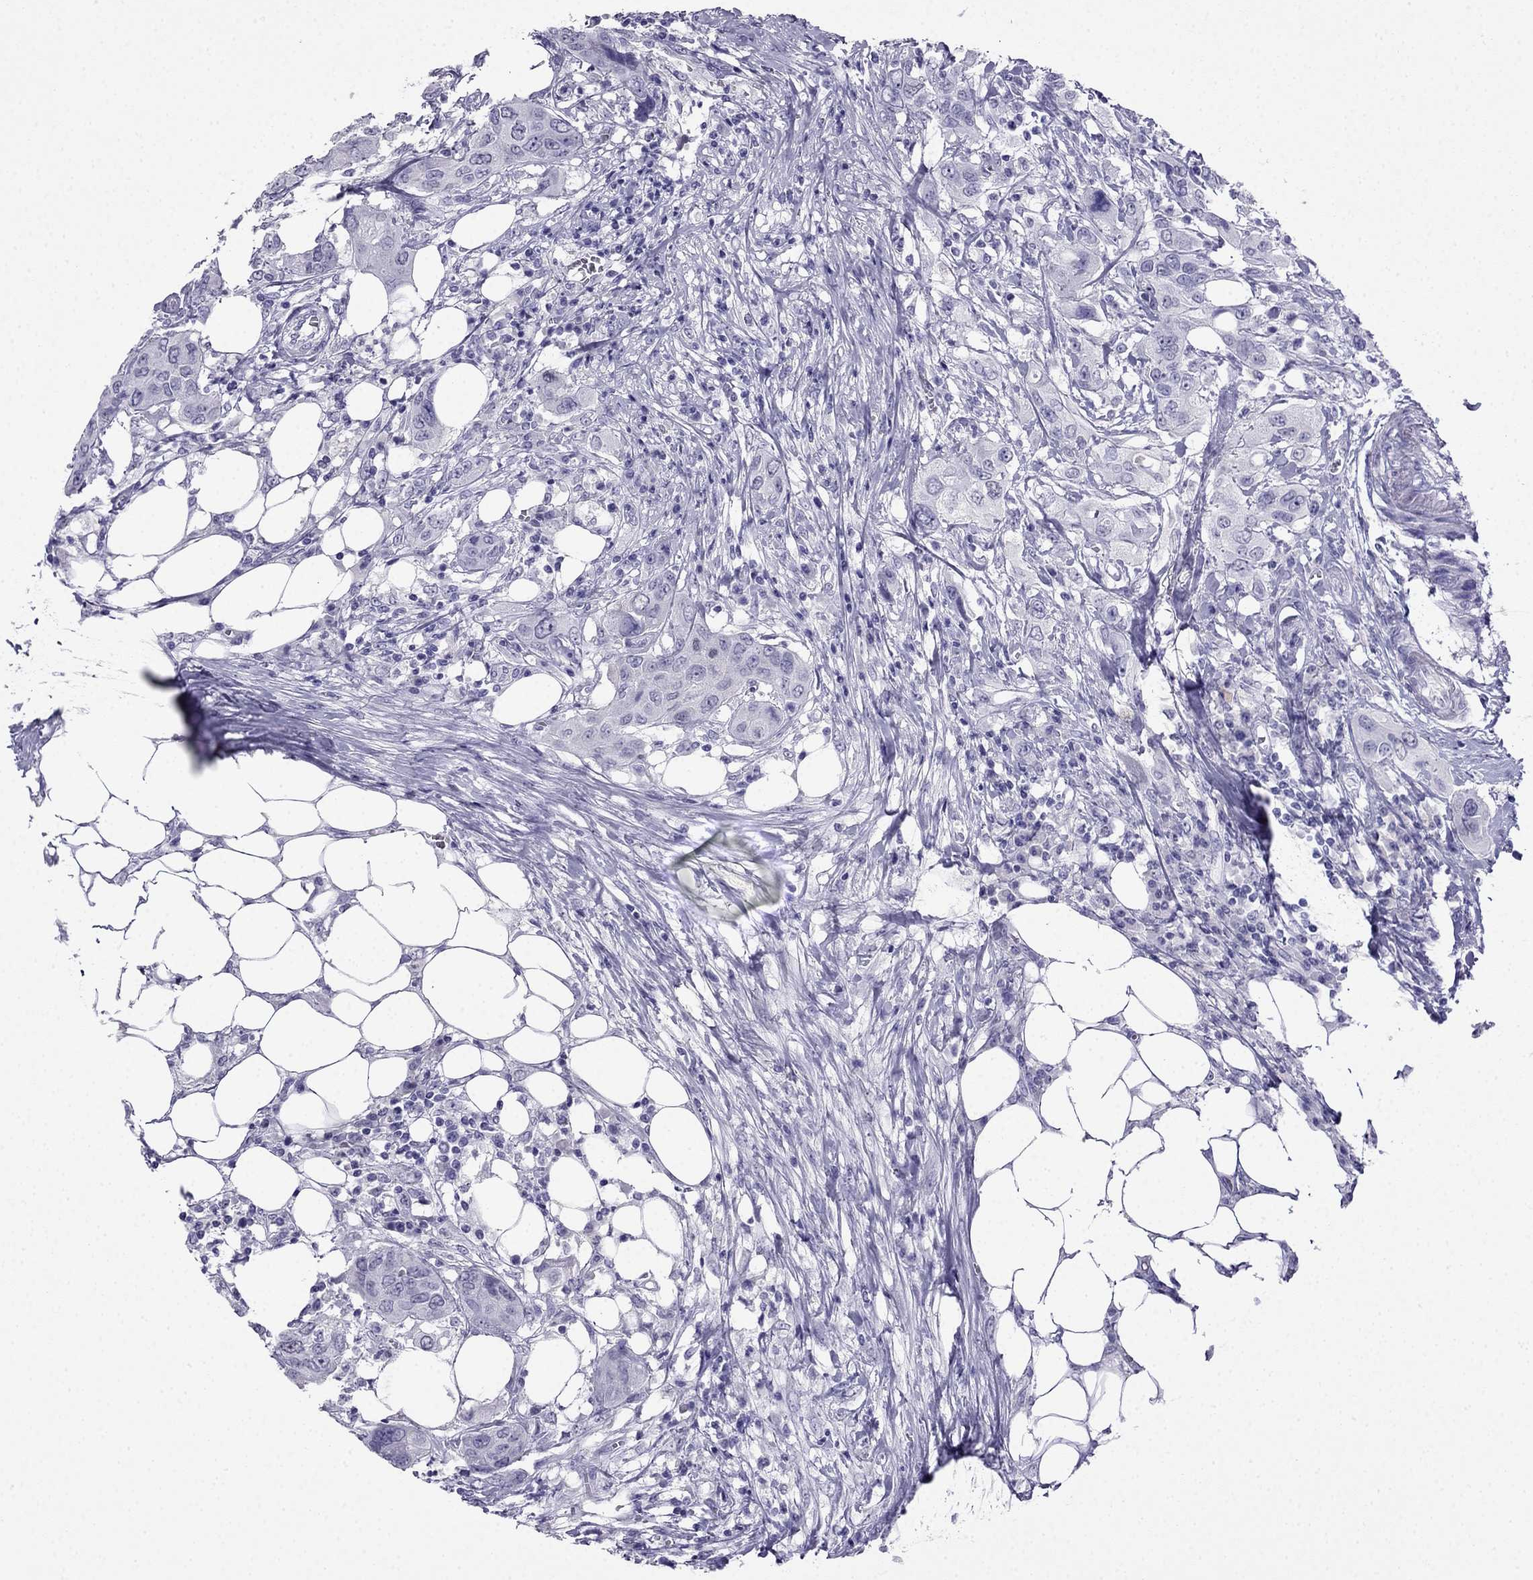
{"staining": {"intensity": "negative", "quantity": "none", "location": "none"}, "tissue": "urothelial cancer", "cell_type": "Tumor cells", "image_type": "cancer", "snomed": [{"axis": "morphology", "description": "Urothelial carcinoma, NOS"}, {"axis": "morphology", "description": "Urothelial carcinoma, High grade"}, {"axis": "topography", "description": "Urinary bladder"}], "caption": "High magnification brightfield microscopy of urothelial cancer stained with DAB (brown) and counterstained with hematoxylin (blue): tumor cells show no significant staining.", "gene": "CDHR4", "patient": {"sex": "male", "age": 63}}